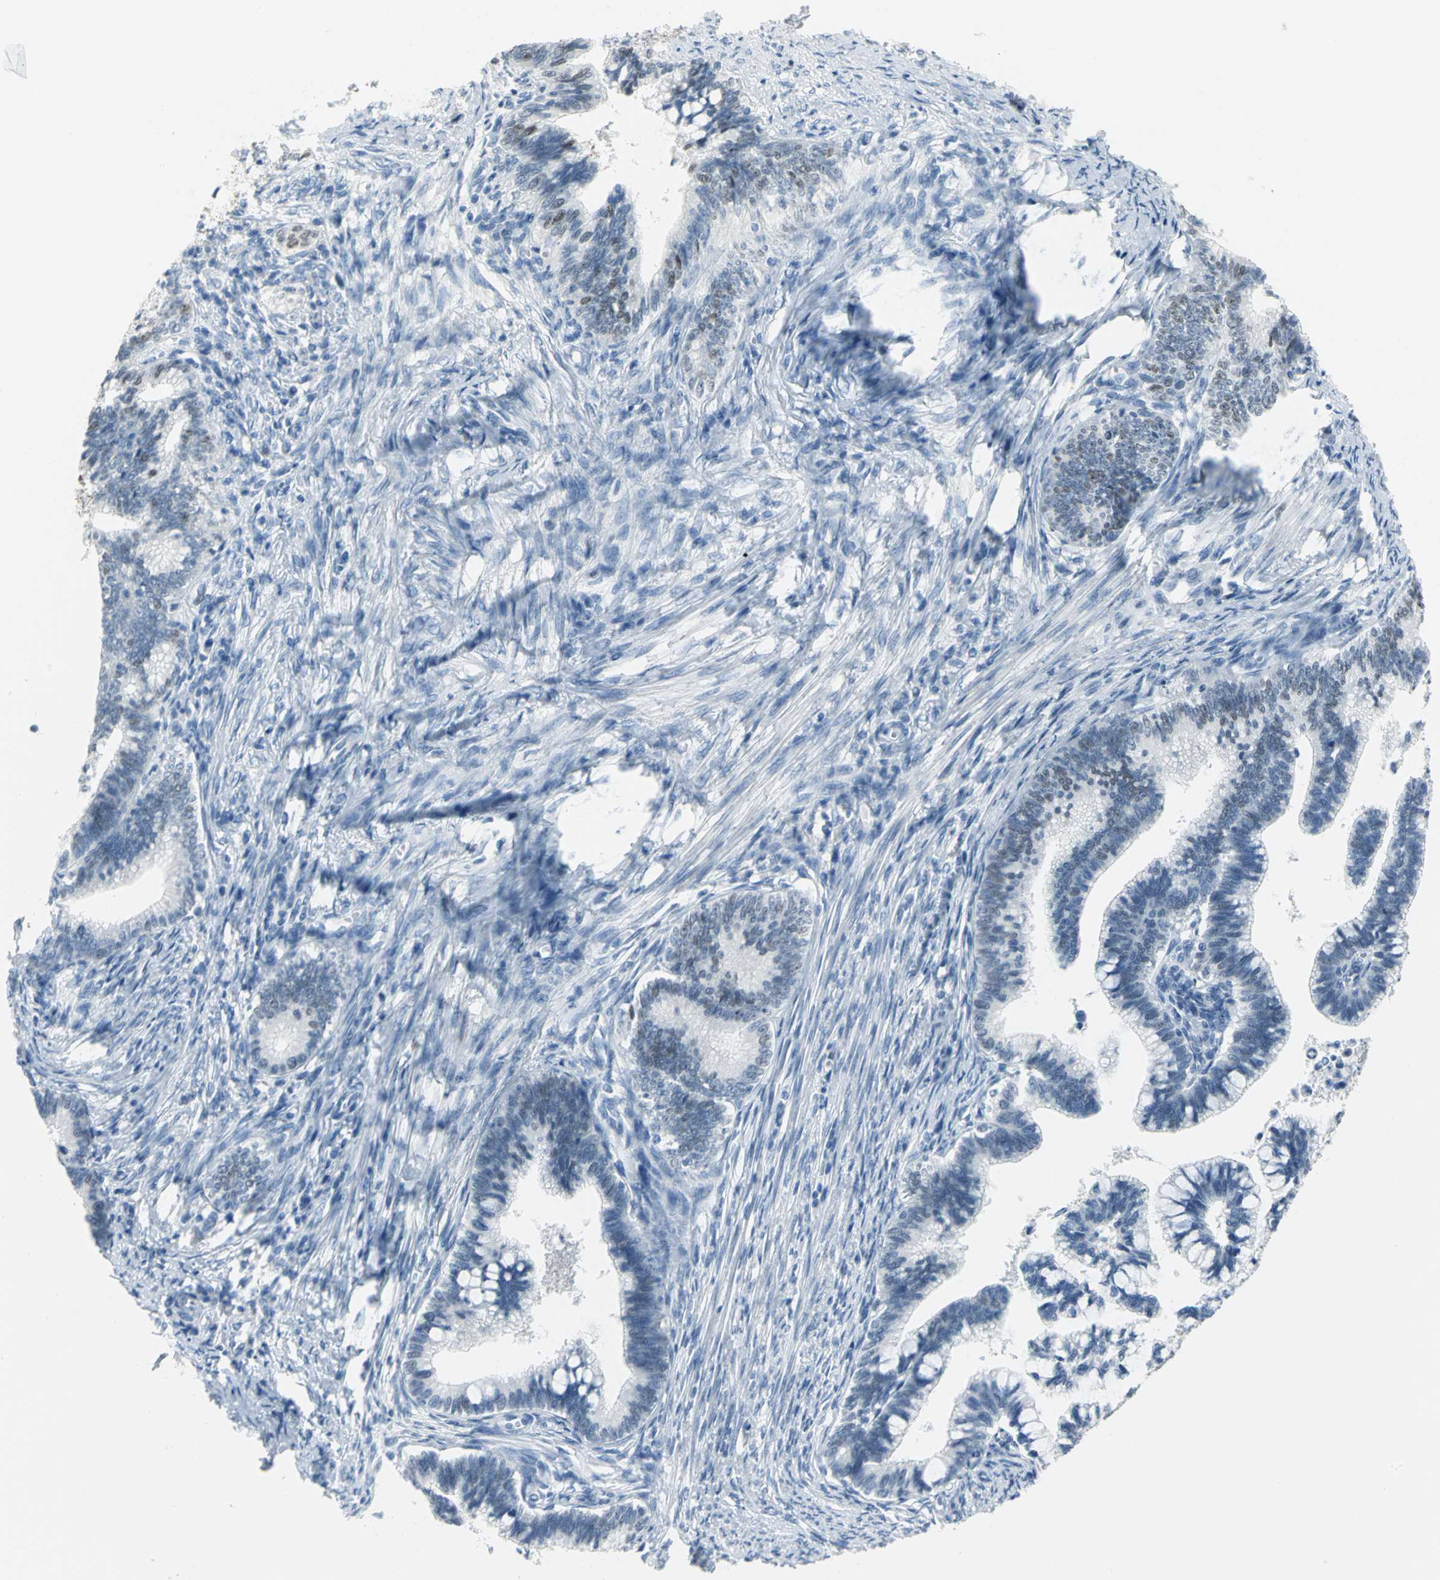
{"staining": {"intensity": "weak", "quantity": "25%-75%", "location": "nuclear"}, "tissue": "cervical cancer", "cell_type": "Tumor cells", "image_type": "cancer", "snomed": [{"axis": "morphology", "description": "Adenocarcinoma, NOS"}, {"axis": "topography", "description": "Cervix"}], "caption": "High-magnification brightfield microscopy of adenocarcinoma (cervical) stained with DAB (3,3'-diaminobenzidine) (brown) and counterstained with hematoxylin (blue). tumor cells exhibit weak nuclear positivity is identified in approximately25%-75% of cells.", "gene": "MCM3", "patient": {"sex": "female", "age": 36}}